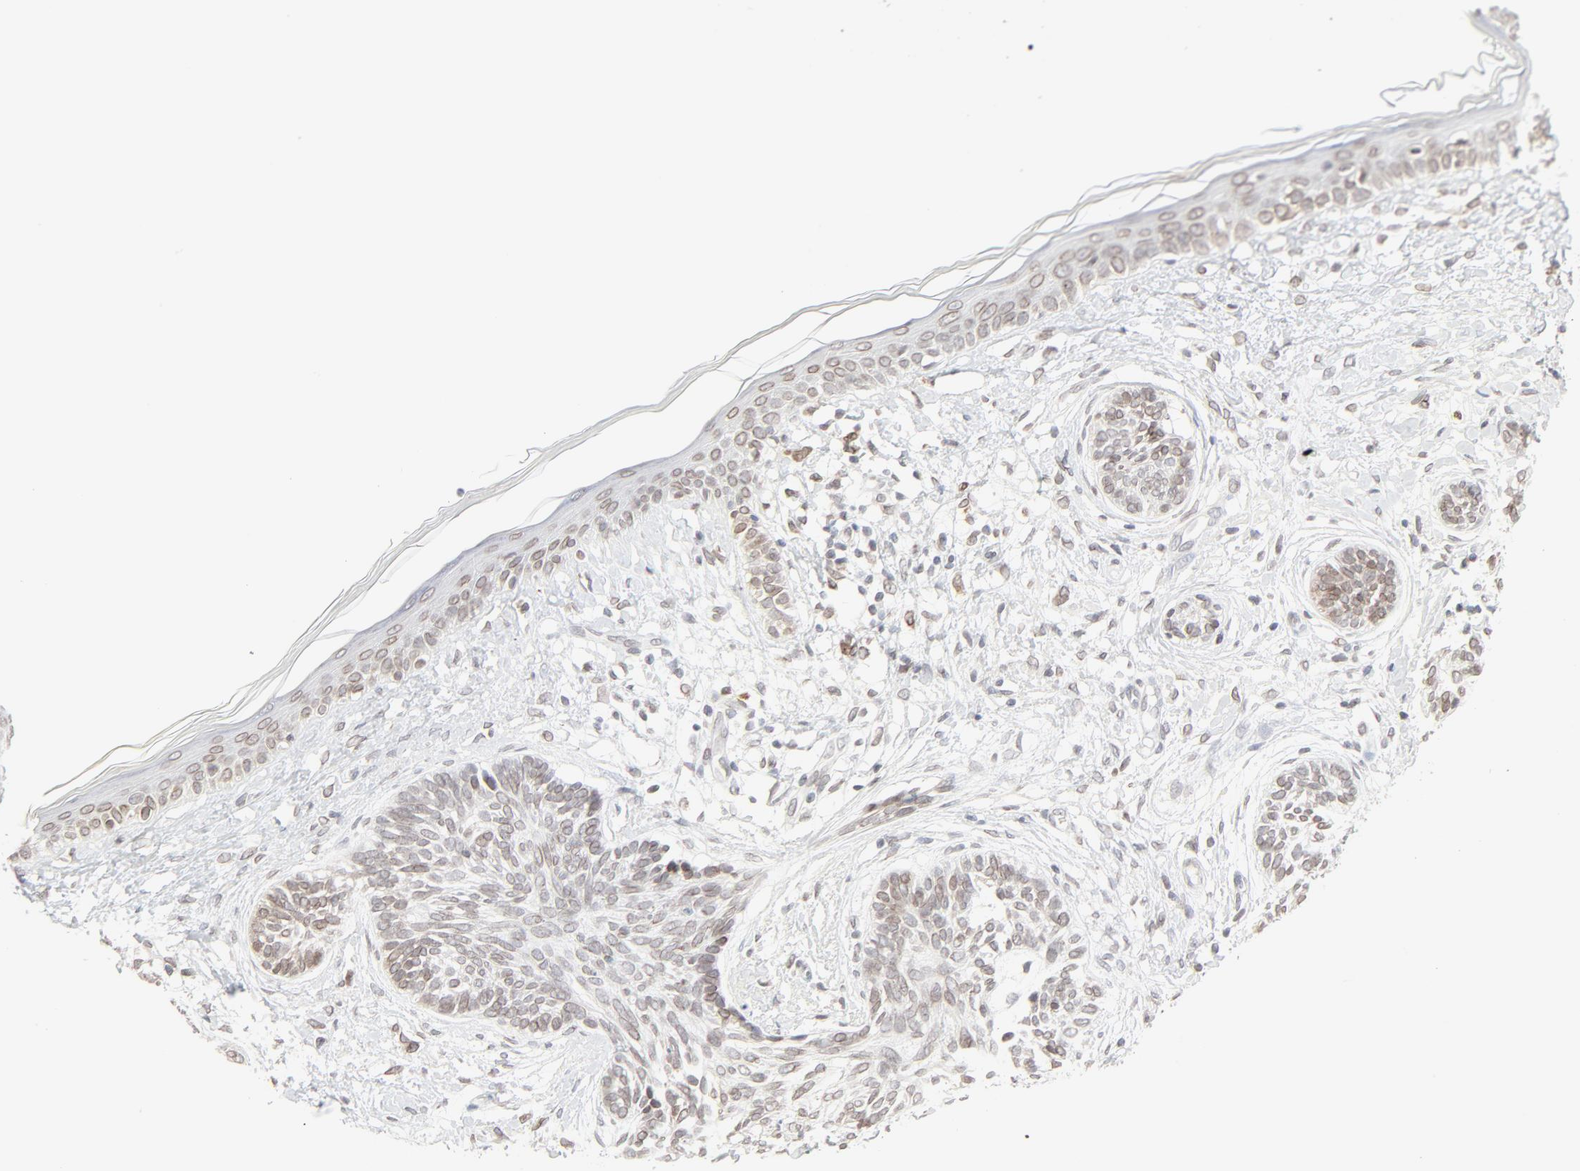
{"staining": {"intensity": "weak", "quantity": "25%-75%", "location": "cytoplasmic/membranous,nuclear"}, "tissue": "skin cancer", "cell_type": "Tumor cells", "image_type": "cancer", "snomed": [{"axis": "morphology", "description": "Normal tissue, NOS"}, {"axis": "morphology", "description": "Basal cell carcinoma"}, {"axis": "topography", "description": "Skin"}], "caption": "An image showing weak cytoplasmic/membranous and nuclear positivity in about 25%-75% of tumor cells in skin cancer, as visualized by brown immunohistochemical staining.", "gene": "MAD1L1", "patient": {"sex": "male", "age": 63}}